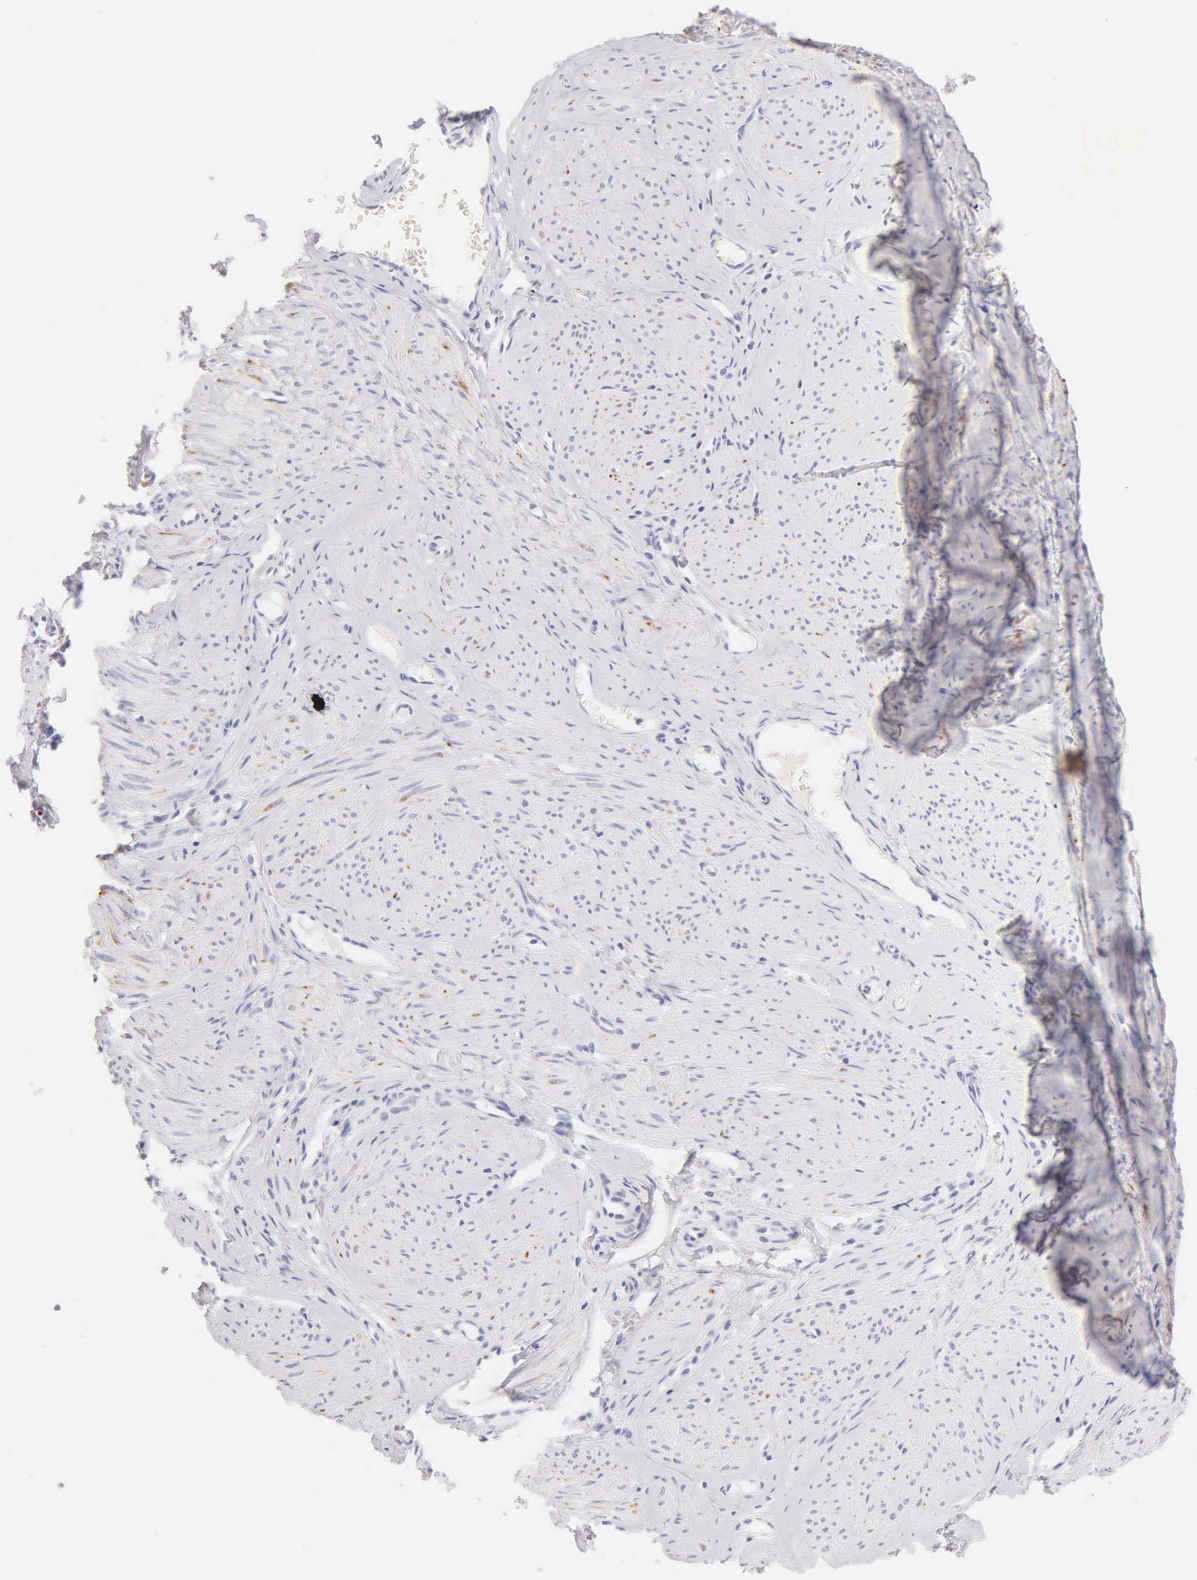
{"staining": {"intensity": "negative", "quantity": "none", "location": "none"}, "tissue": "smooth muscle", "cell_type": "Smooth muscle cells", "image_type": "normal", "snomed": [{"axis": "morphology", "description": "Normal tissue, NOS"}, {"axis": "topography", "description": "Uterus"}], "caption": "IHC of unremarkable human smooth muscle exhibits no positivity in smooth muscle cells. (Brightfield microscopy of DAB immunohistochemistry at high magnification).", "gene": "KRT14", "patient": {"sex": "female", "age": 45}}